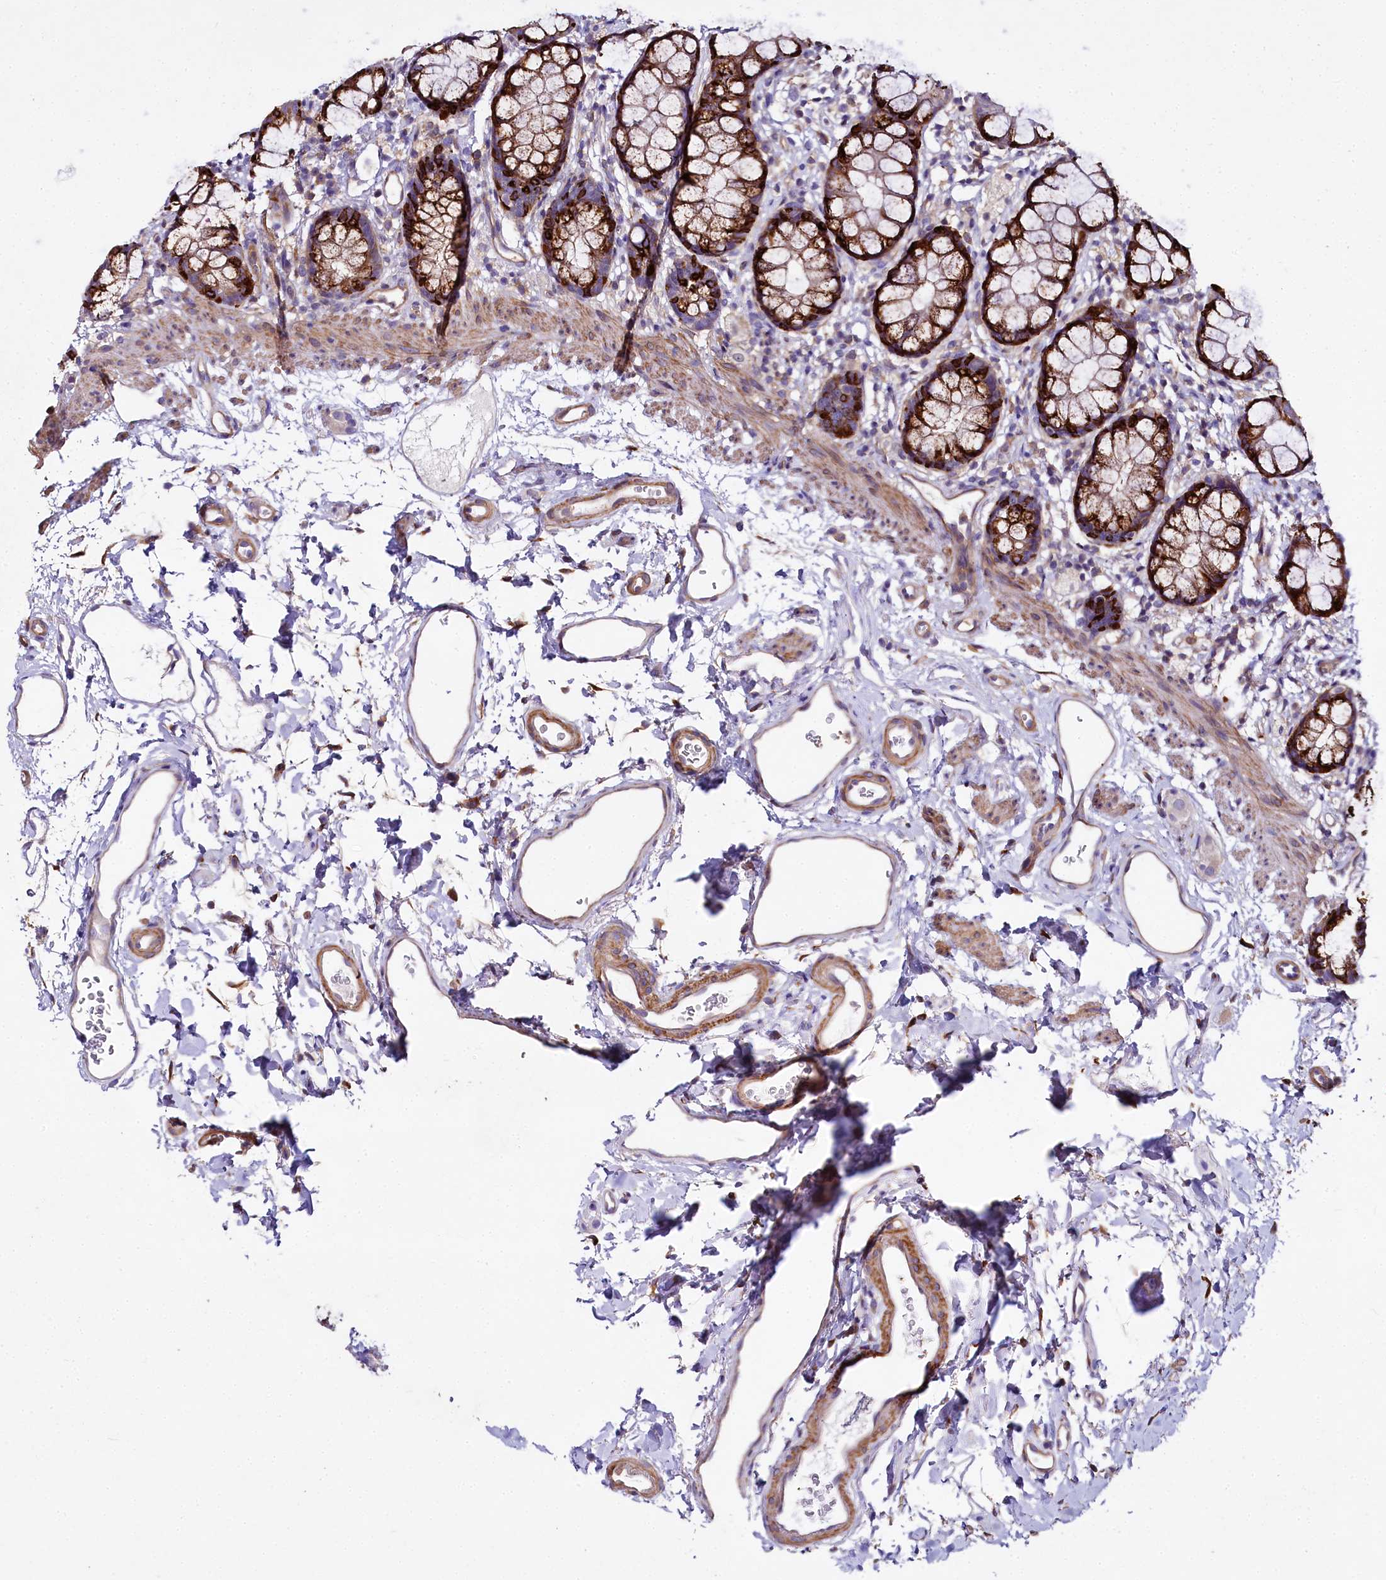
{"staining": {"intensity": "strong", "quantity": ">75%", "location": "cytoplasmic/membranous"}, "tissue": "rectum", "cell_type": "Glandular cells", "image_type": "normal", "snomed": [{"axis": "morphology", "description": "Normal tissue, NOS"}, {"axis": "topography", "description": "Rectum"}], "caption": "Human rectum stained for a protein (brown) demonstrates strong cytoplasmic/membranous positive staining in approximately >75% of glandular cells.", "gene": "FCHSD2", "patient": {"sex": "female", "age": 65}}